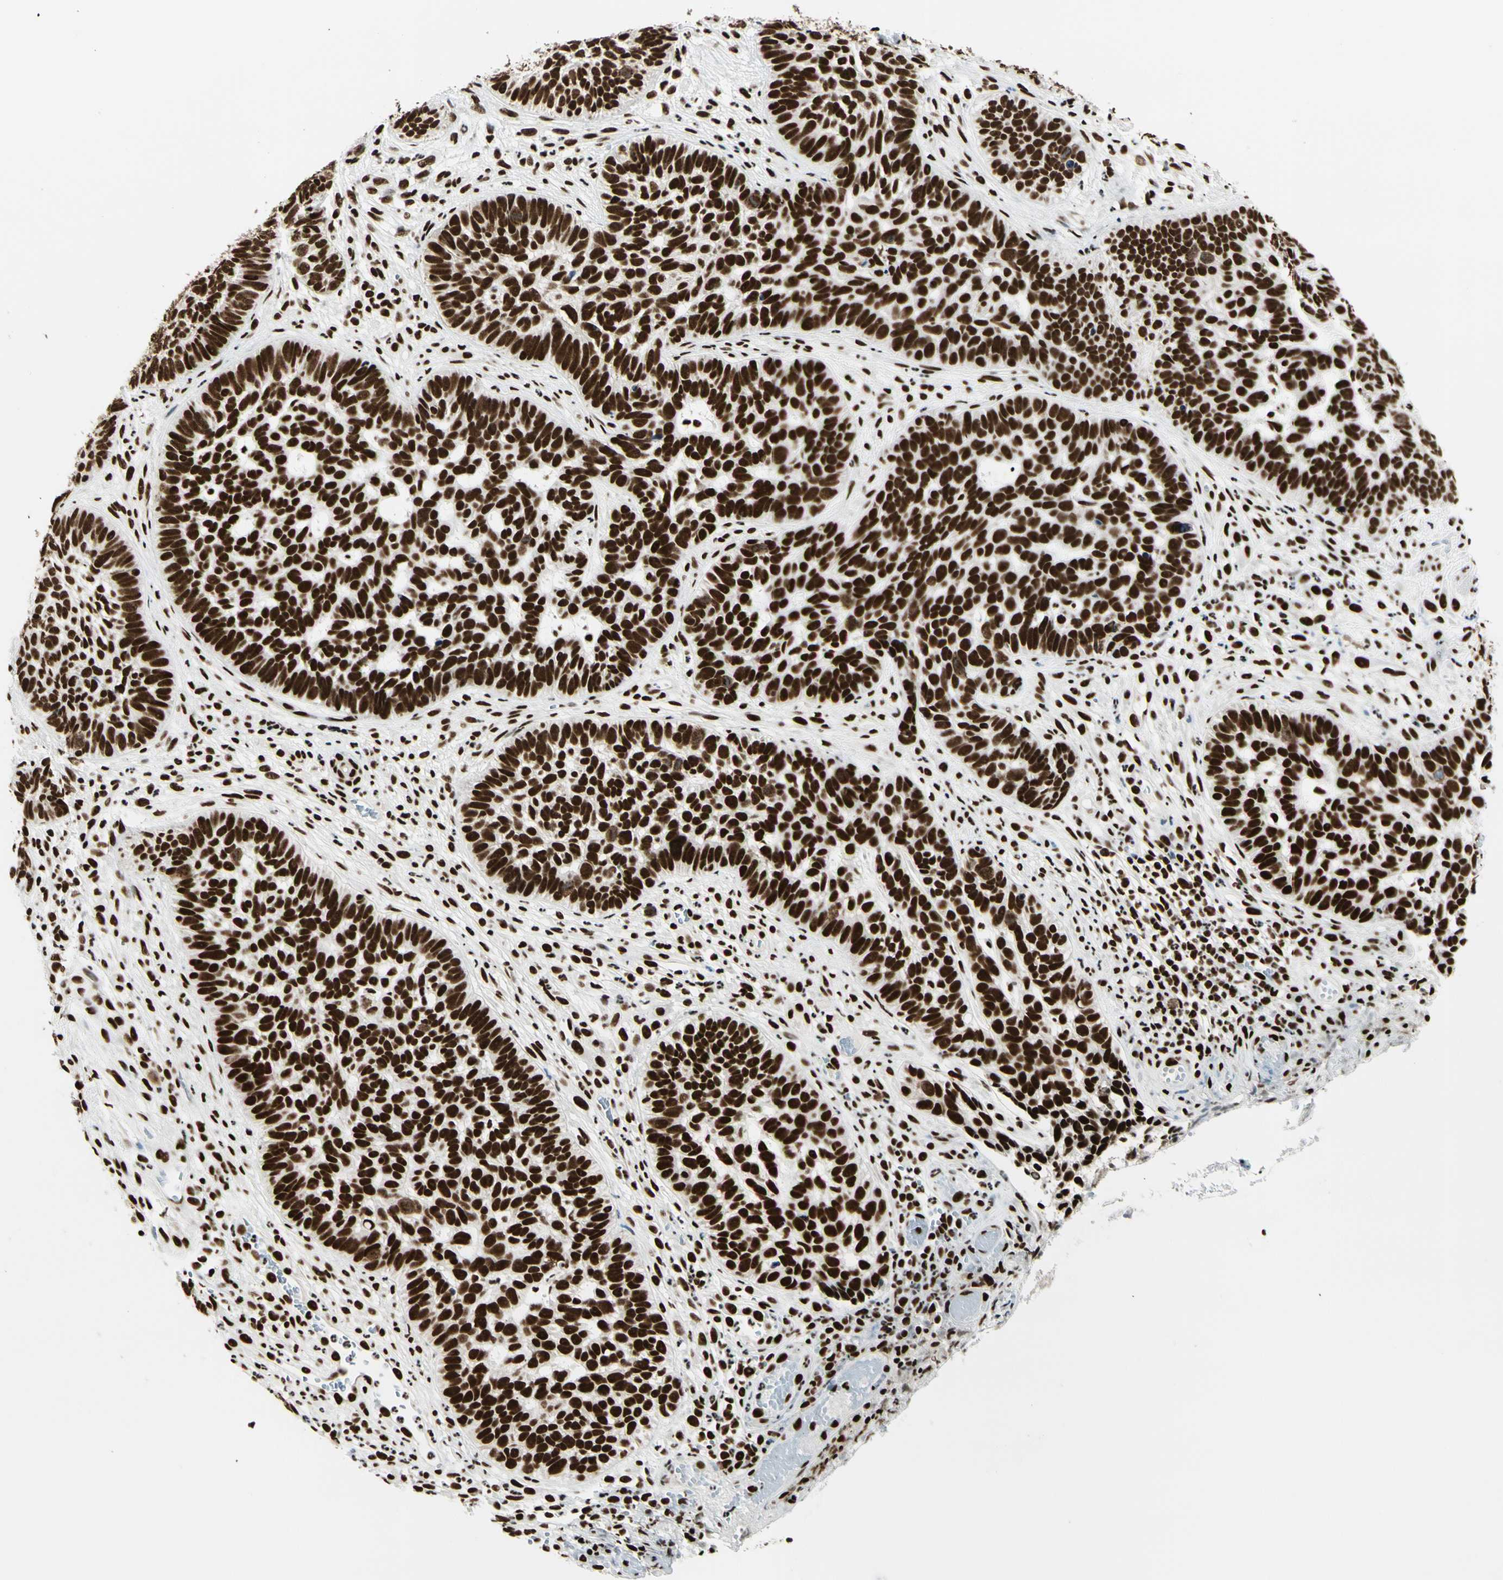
{"staining": {"intensity": "strong", "quantity": ">75%", "location": "nuclear"}, "tissue": "skin cancer", "cell_type": "Tumor cells", "image_type": "cancer", "snomed": [{"axis": "morphology", "description": "Basal cell carcinoma"}, {"axis": "topography", "description": "Skin"}], "caption": "Protein staining shows strong nuclear expression in approximately >75% of tumor cells in skin cancer (basal cell carcinoma).", "gene": "CCAR1", "patient": {"sex": "male", "age": 87}}